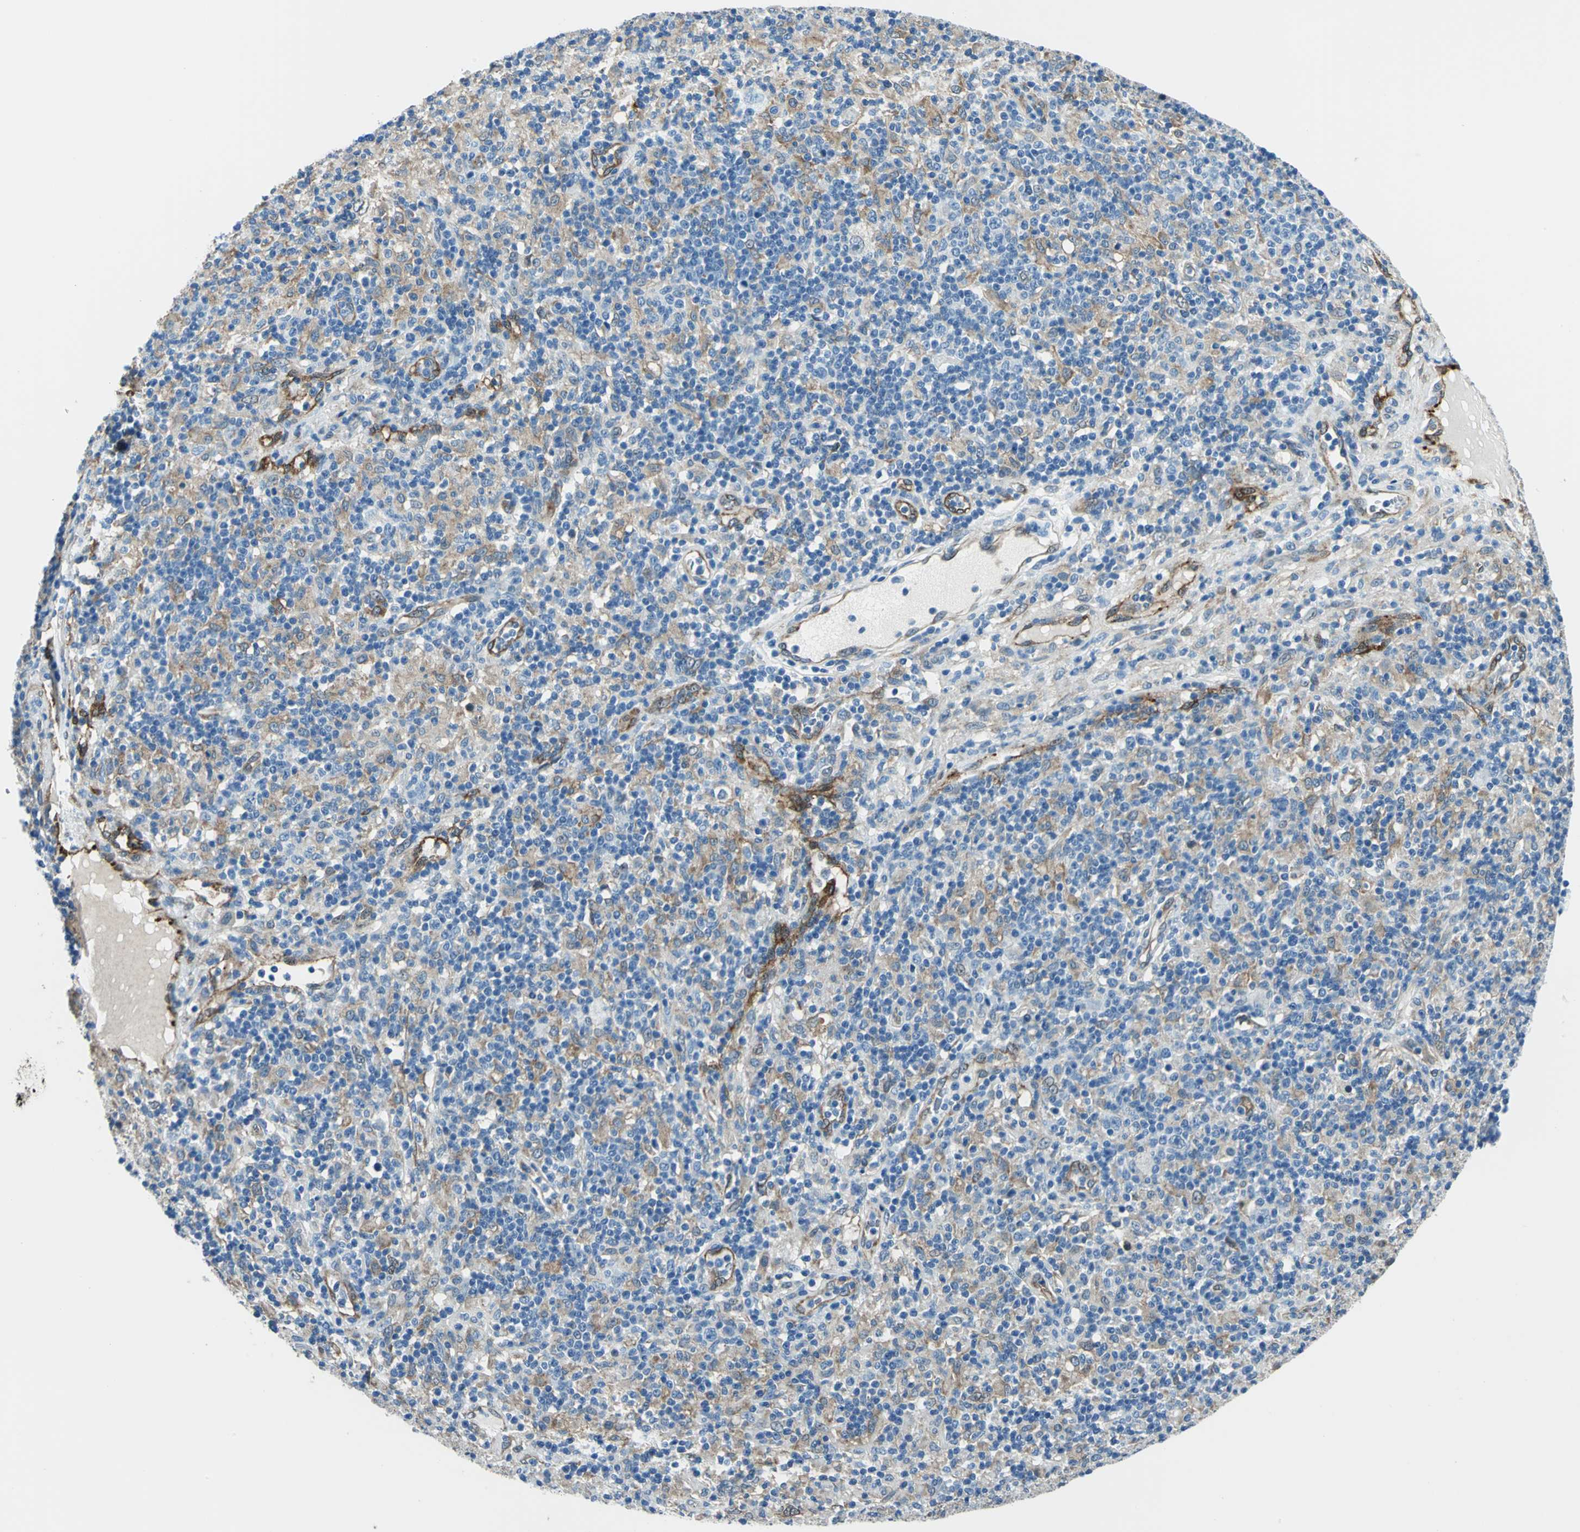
{"staining": {"intensity": "weak", "quantity": "<25%", "location": "cytoplasmic/membranous"}, "tissue": "lymphoma", "cell_type": "Tumor cells", "image_type": "cancer", "snomed": [{"axis": "morphology", "description": "Hodgkin's disease, NOS"}, {"axis": "topography", "description": "Lymph node"}], "caption": "A histopathology image of Hodgkin's disease stained for a protein shows no brown staining in tumor cells. (DAB (3,3'-diaminobenzidine) immunohistochemistry (IHC) visualized using brightfield microscopy, high magnification).", "gene": "HSPB1", "patient": {"sex": "male", "age": 70}}